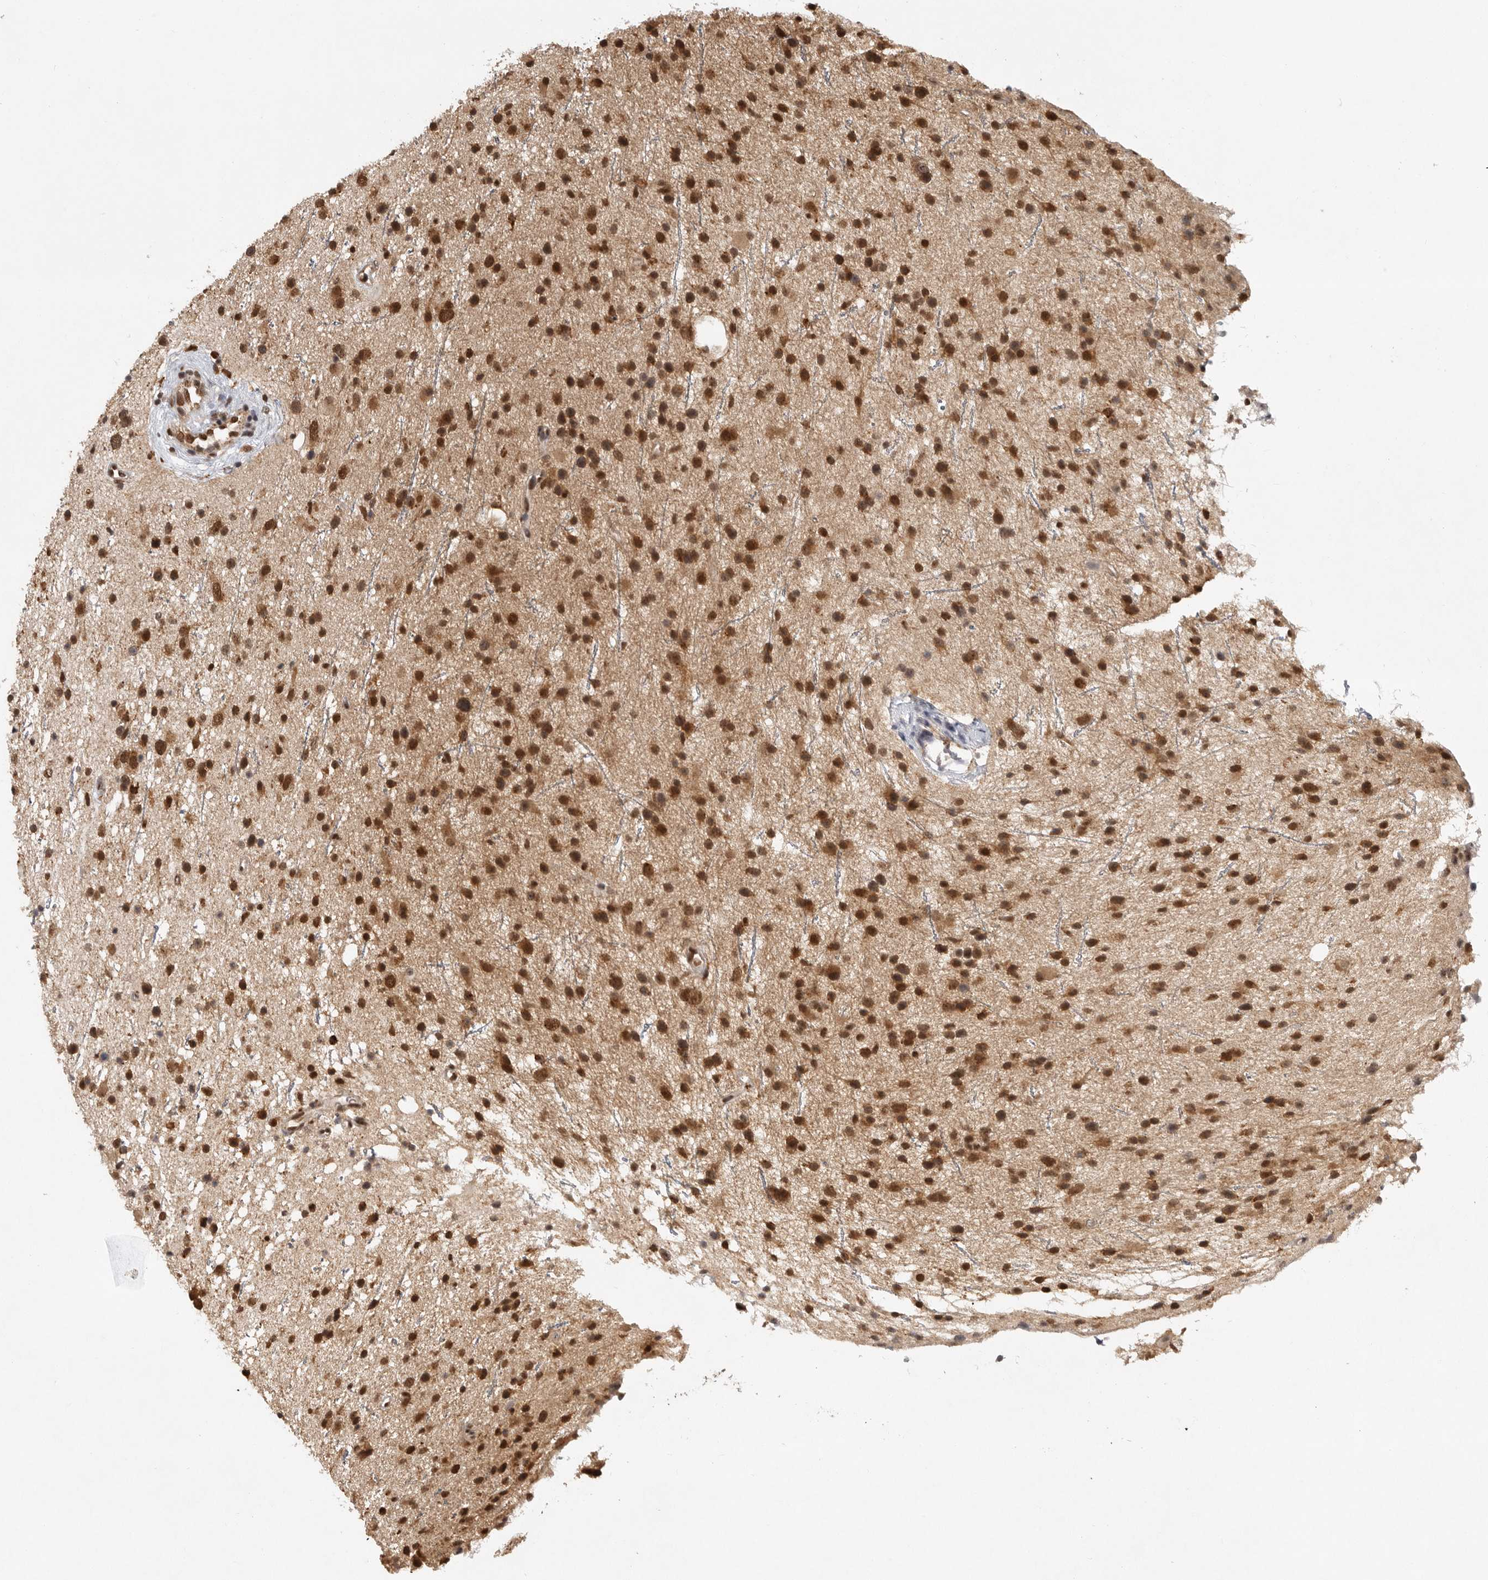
{"staining": {"intensity": "moderate", "quantity": "25%-75%", "location": "cytoplasmic/membranous,nuclear"}, "tissue": "glioma", "cell_type": "Tumor cells", "image_type": "cancer", "snomed": [{"axis": "morphology", "description": "Glioma, malignant, Low grade"}, {"axis": "topography", "description": "Cerebral cortex"}], "caption": "DAB immunohistochemical staining of human glioma demonstrates moderate cytoplasmic/membranous and nuclear protein staining in about 25%-75% of tumor cells.", "gene": "ZNF83", "patient": {"sex": "female", "age": 39}}